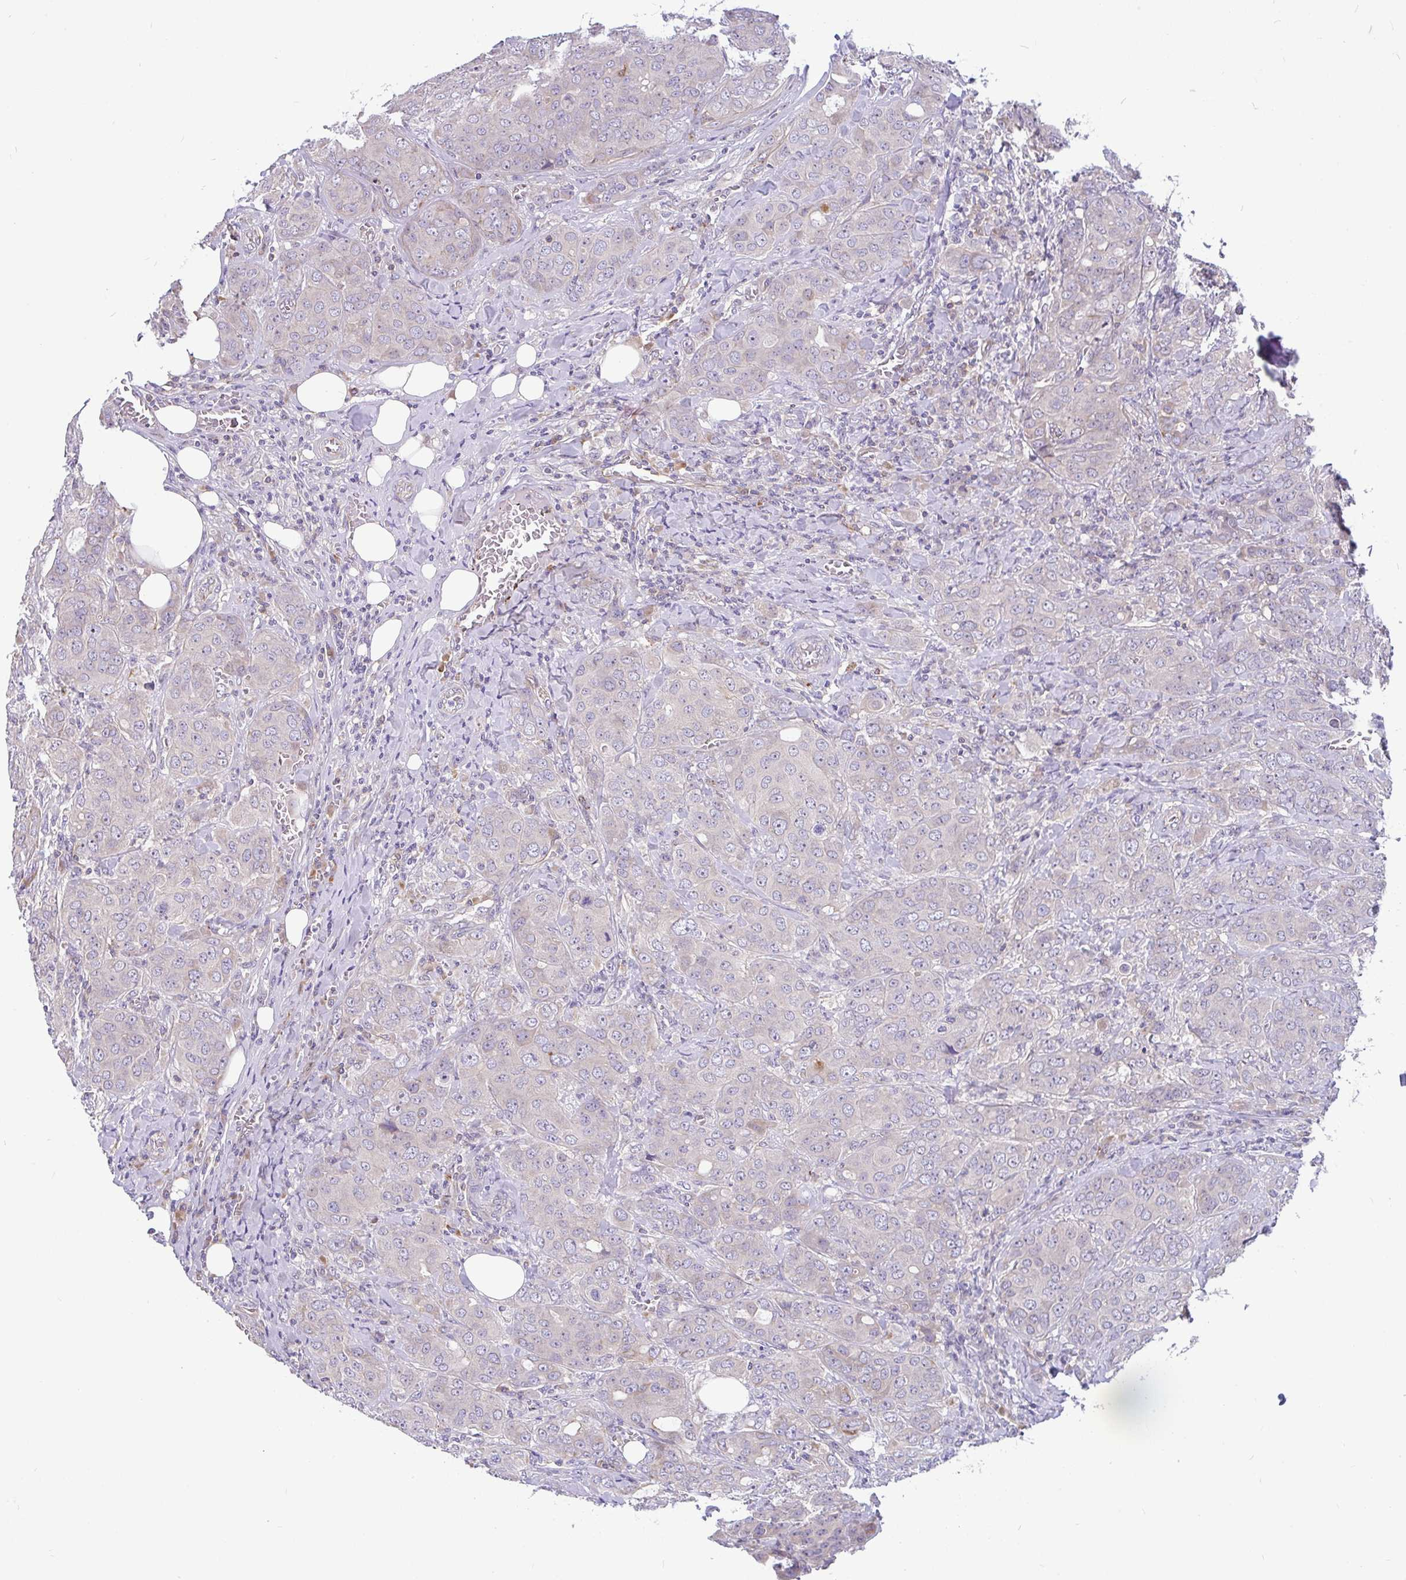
{"staining": {"intensity": "negative", "quantity": "none", "location": "none"}, "tissue": "breast cancer", "cell_type": "Tumor cells", "image_type": "cancer", "snomed": [{"axis": "morphology", "description": "Duct carcinoma"}, {"axis": "topography", "description": "Breast"}], "caption": "Immunohistochemistry (IHC) histopathology image of human breast intraductal carcinoma stained for a protein (brown), which reveals no staining in tumor cells.", "gene": "LRRC26", "patient": {"sex": "female", "age": 43}}